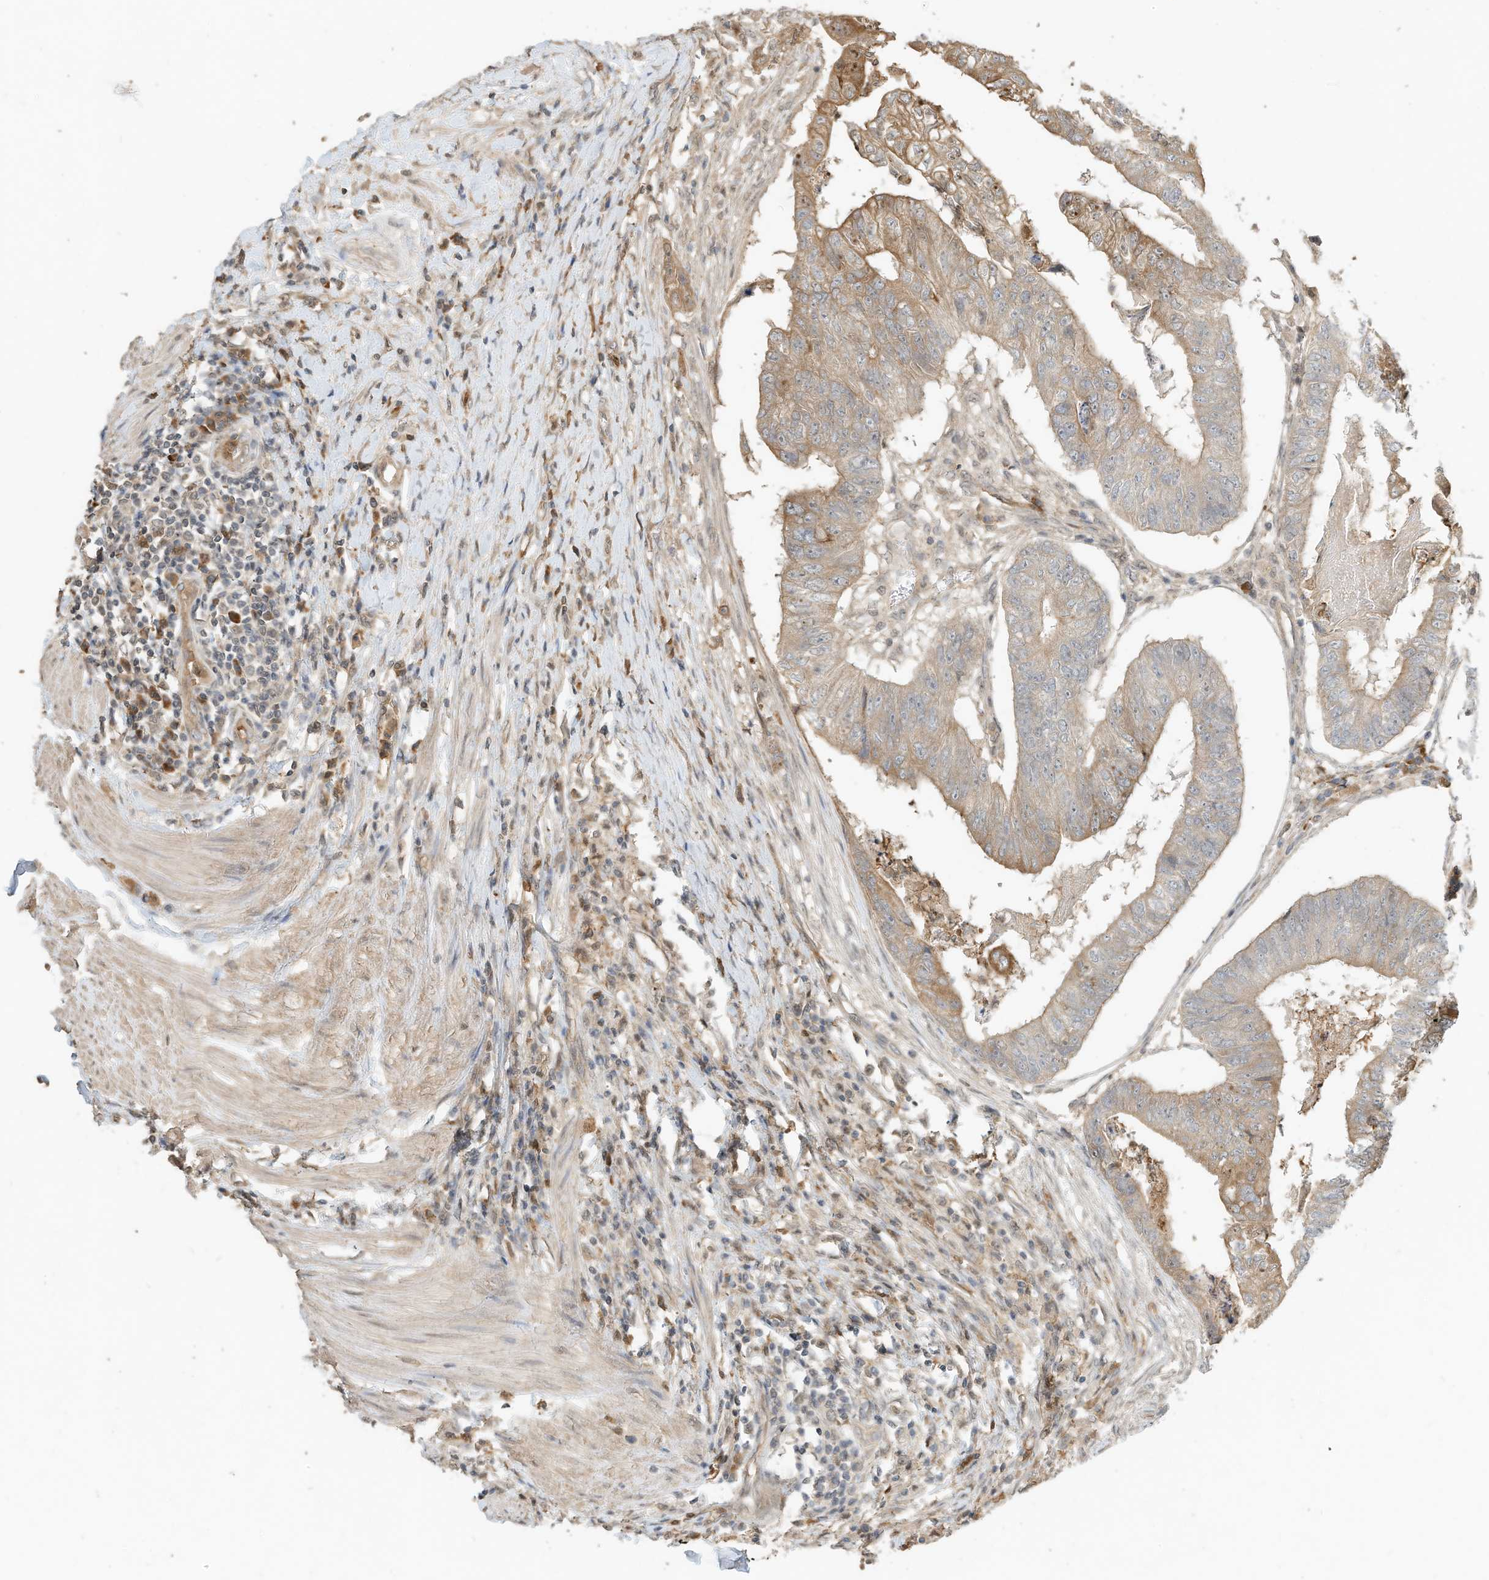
{"staining": {"intensity": "moderate", "quantity": "<25%", "location": "cytoplasmic/membranous"}, "tissue": "colorectal cancer", "cell_type": "Tumor cells", "image_type": "cancer", "snomed": [{"axis": "morphology", "description": "Adenocarcinoma, NOS"}, {"axis": "topography", "description": "Colon"}], "caption": "An image of colorectal adenocarcinoma stained for a protein reveals moderate cytoplasmic/membranous brown staining in tumor cells.", "gene": "OFD1", "patient": {"sex": "female", "age": 67}}